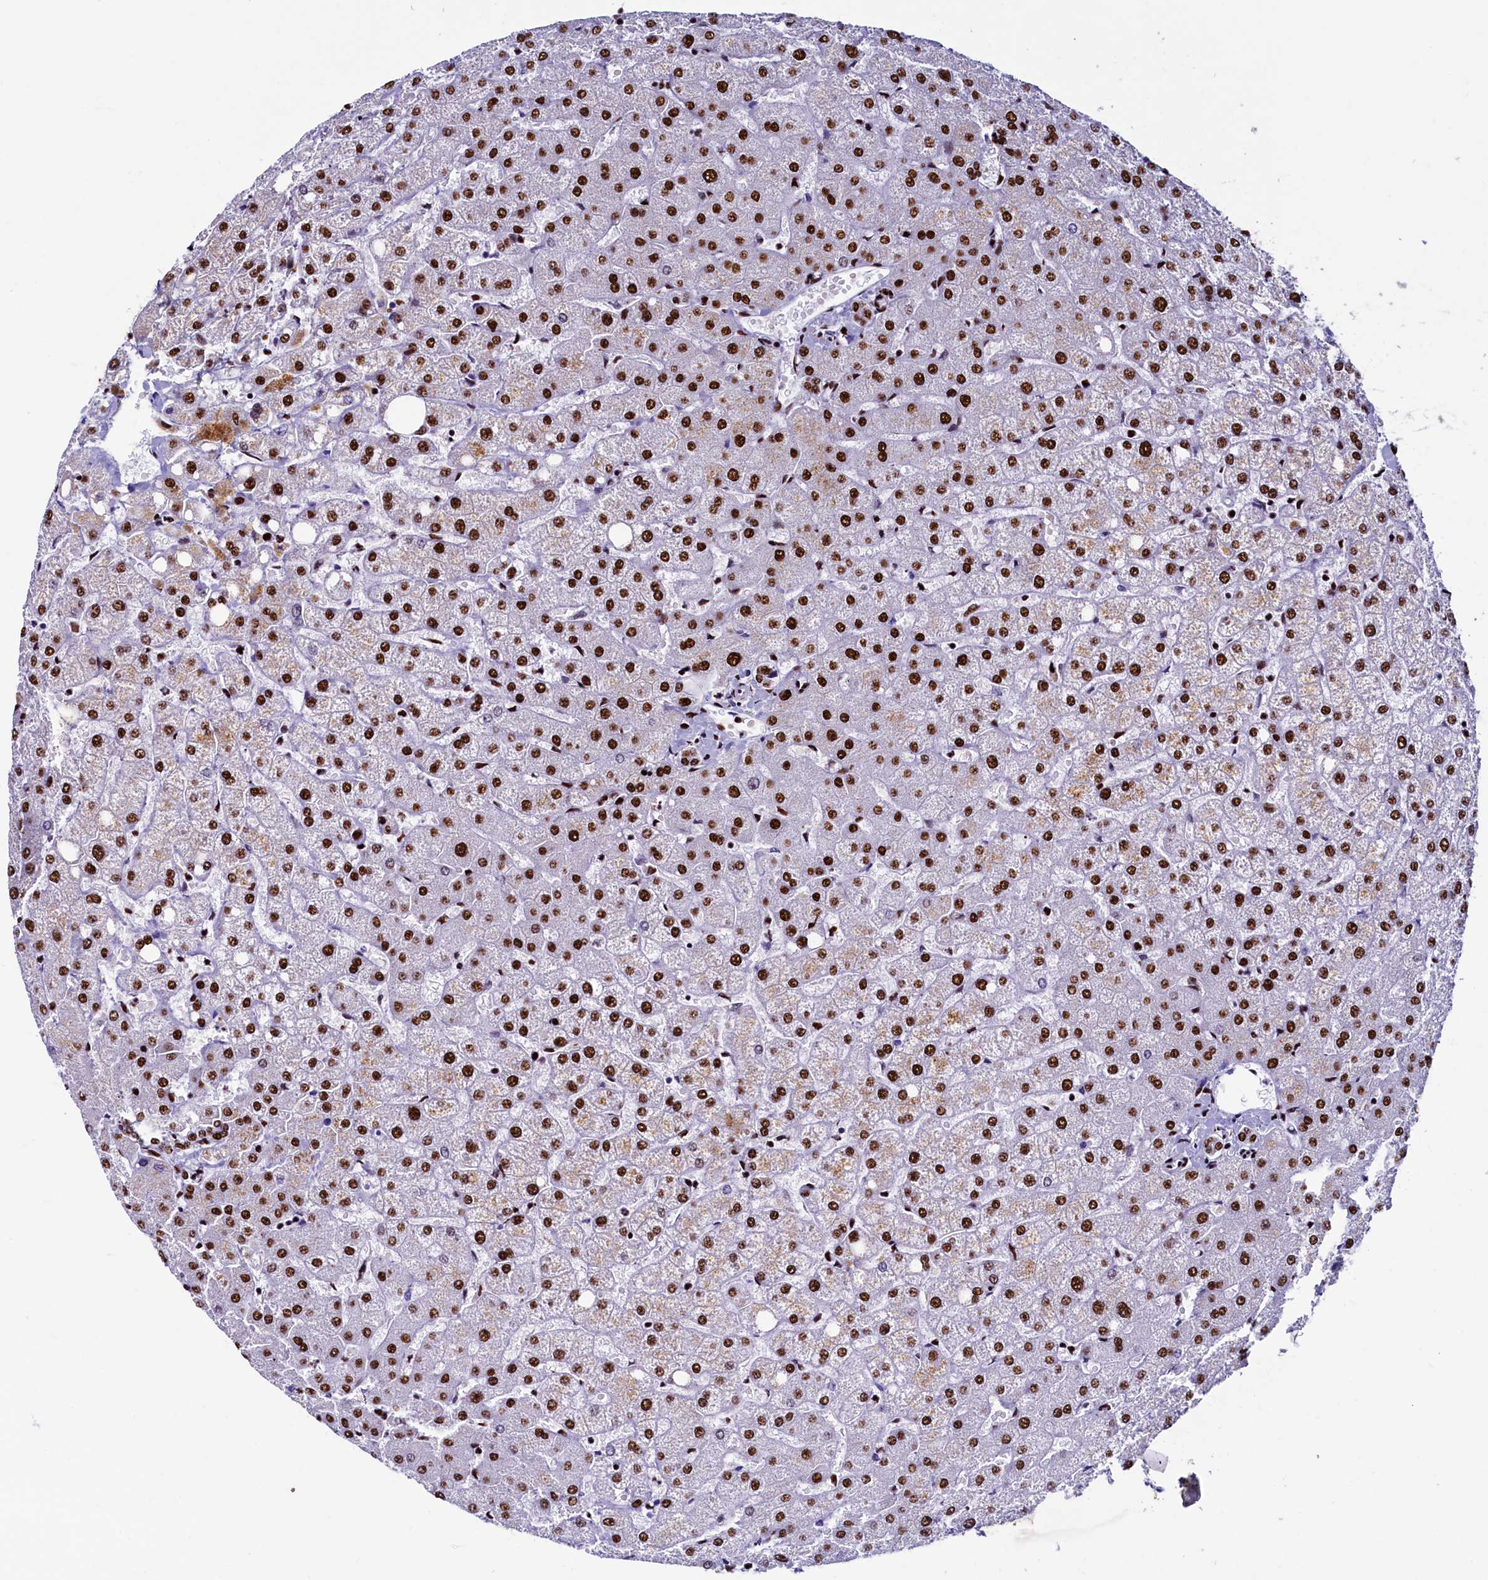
{"staining": {"intensity": "strong", "quantity": ">75%", "location": "nuclear"}, "tissue": "liver", "cell_type": "Cholangiocytes", "image_type": "normal", "snomed": [{"axis": "morphology", "description": "Normal tissue, NOS"}, {"axis": "topography", "description": "Liver"}], "caption": "Protein expression analysis of benign human liver reveals strong nuclear staining in about >75% of cholangiocytes. Using DAB (3,3'-diaminobenzidine) (brown) and hematoxylin (blue) stains, captured at high magnification using brightfield microscopy.", "gene": "SRRM2", "patient": {"sex": "female", "age": 54}}